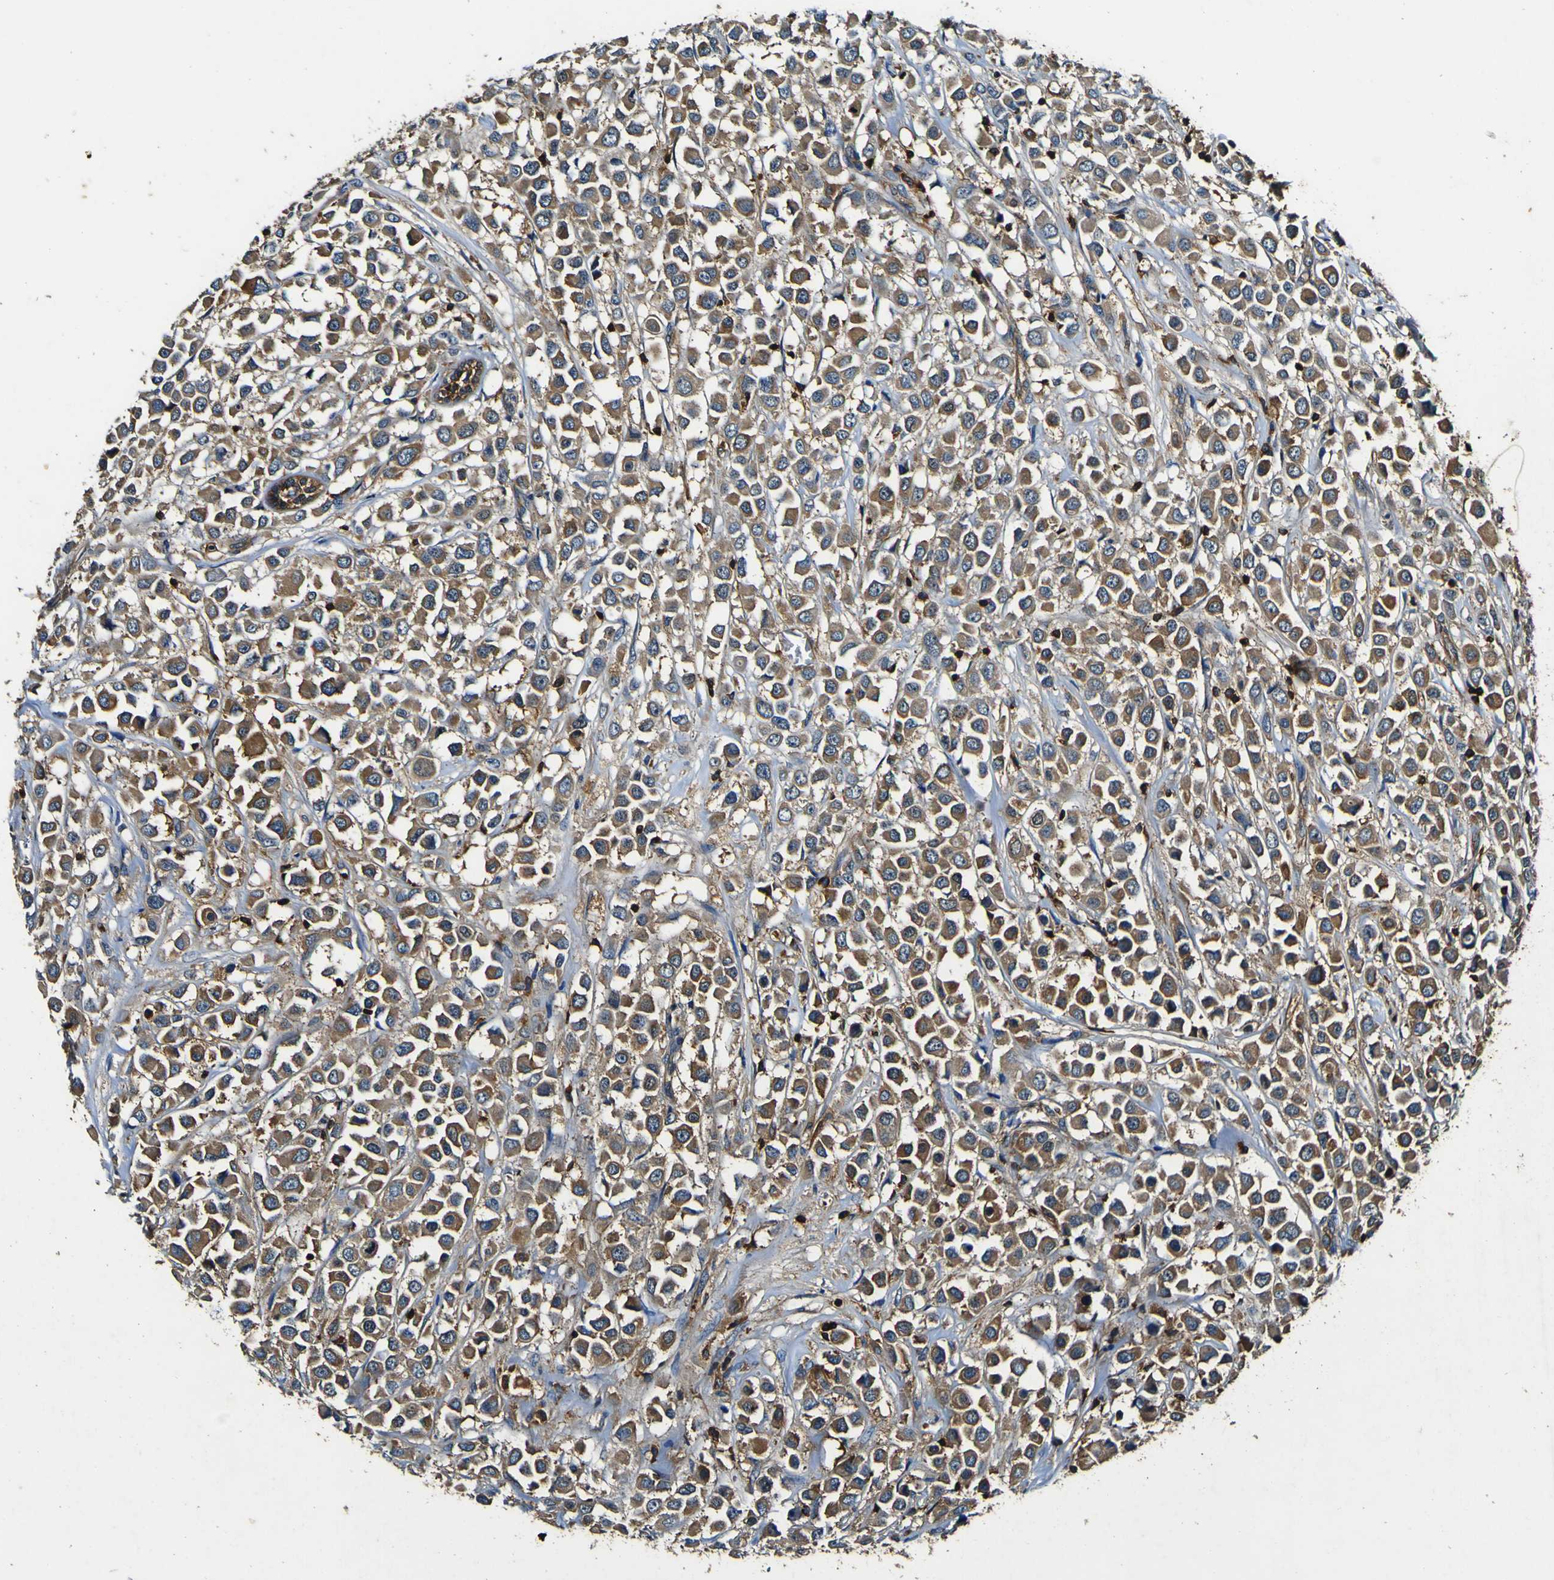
{"staining": {"intensity": "moderate", "quantity": ">75%", "location": "cytoplasmic/membranous"}, "tissue": "breast cancer", "cell_type": "Tumor cells", "image_type": "cancer", "snomed": [{"axis": "morphology", "description": "Duct carcinoma"}, {"axis": "topography", "description": "Breast"}], "caption": "IHC of human breast cancer (infiltrating ductal carcinoma) displays medium levels of moderate cytoplasmic/membranous expression in approximately >75% of tumor cells.", "gene": "RHOT2", "patient": {"sex": "female", "age": 61}}